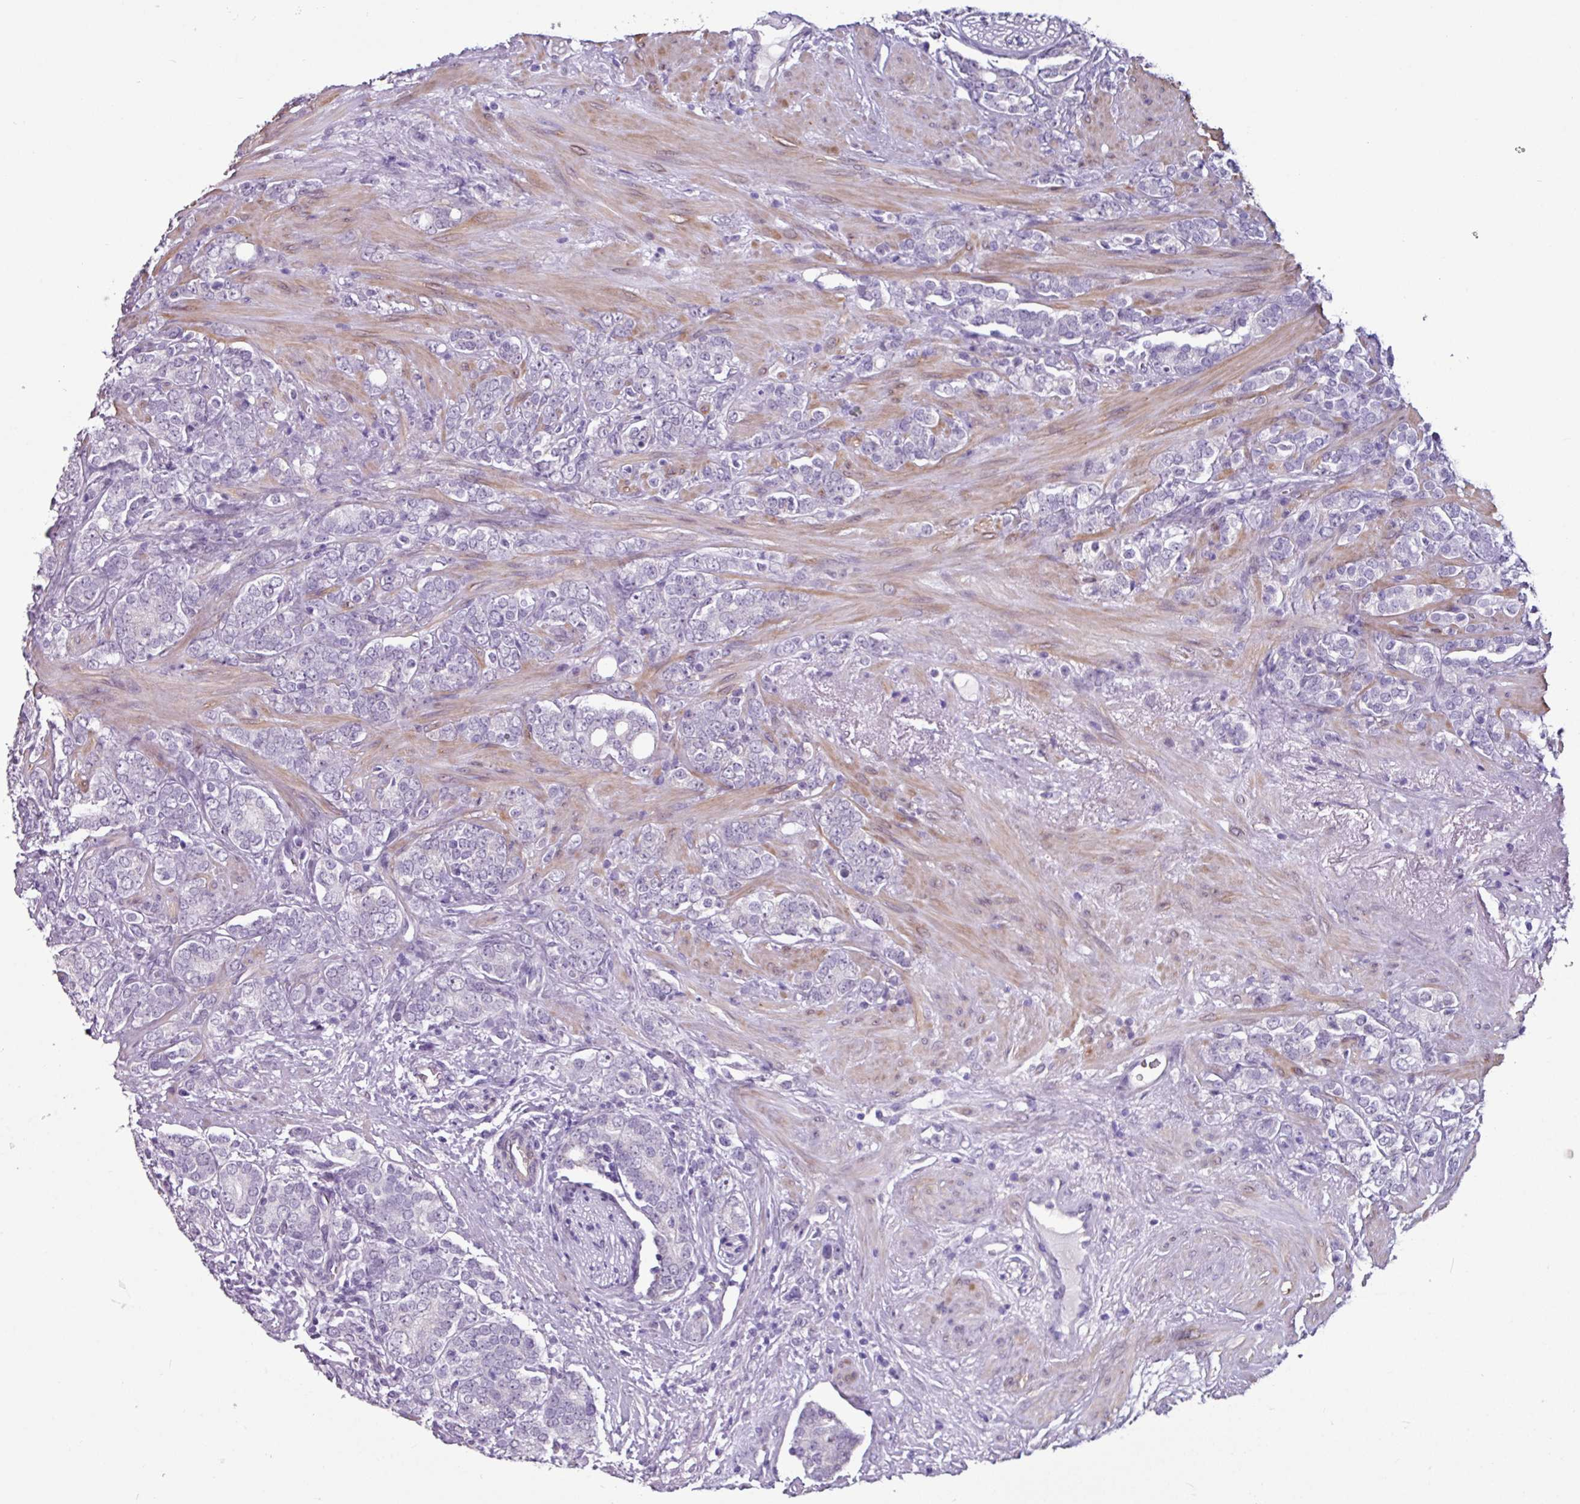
{"staining": {"intensity": "negative", "quantity": "none", "location": "none"}, "tissue": "prostate cancer", "cell_type": "Tumor cells", "image_type": "cancer", "snomed": [{"axis": "morphology", "description": "Adenocarcinoma, High grade"}, {"axis": "topography", "description": "Prostate"}], "caption": "This is an IHC image of human prostate cancer (high-grade adenocarcinoma). There is no staining in tumor cells.", "gene": "OTX1", "patient": {"sex": "male", "age": 64}}